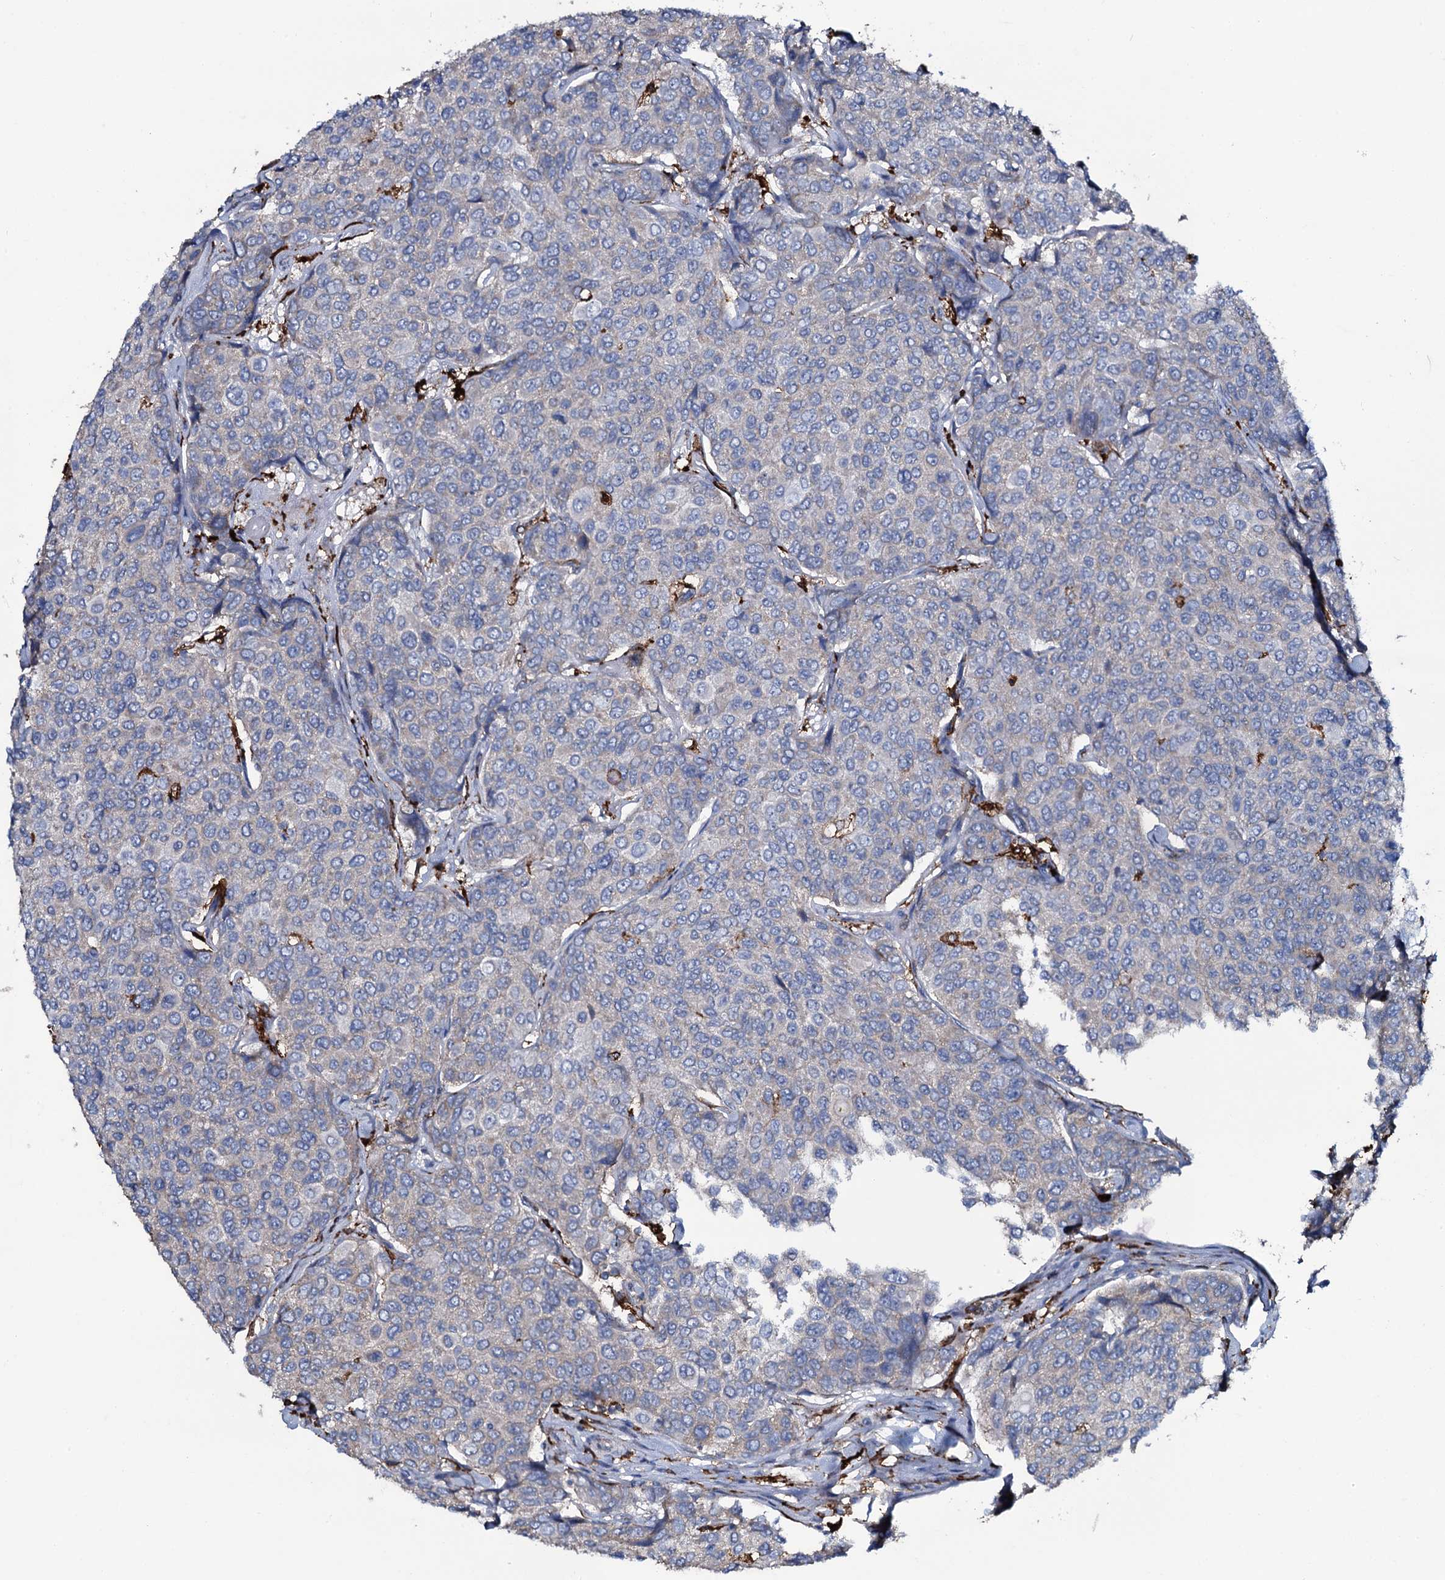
{"staining": {"intensity": "negative", "quantity": "none", "location": "none"}, "tissue": "breast cancer", "cell_type": "Tumor cells", "image_type": "cancer", "snomed": [{"axis": "morphology", "description": "Duct carcinoma"}, {"axis": "topography", "description": "Breast"}], "caption": "Histopathology image shows no significant protein positivity in tumor cells of breast cancer.", "gene": "OSBPL2", "patient": {"sex": "female", "age": 55}}